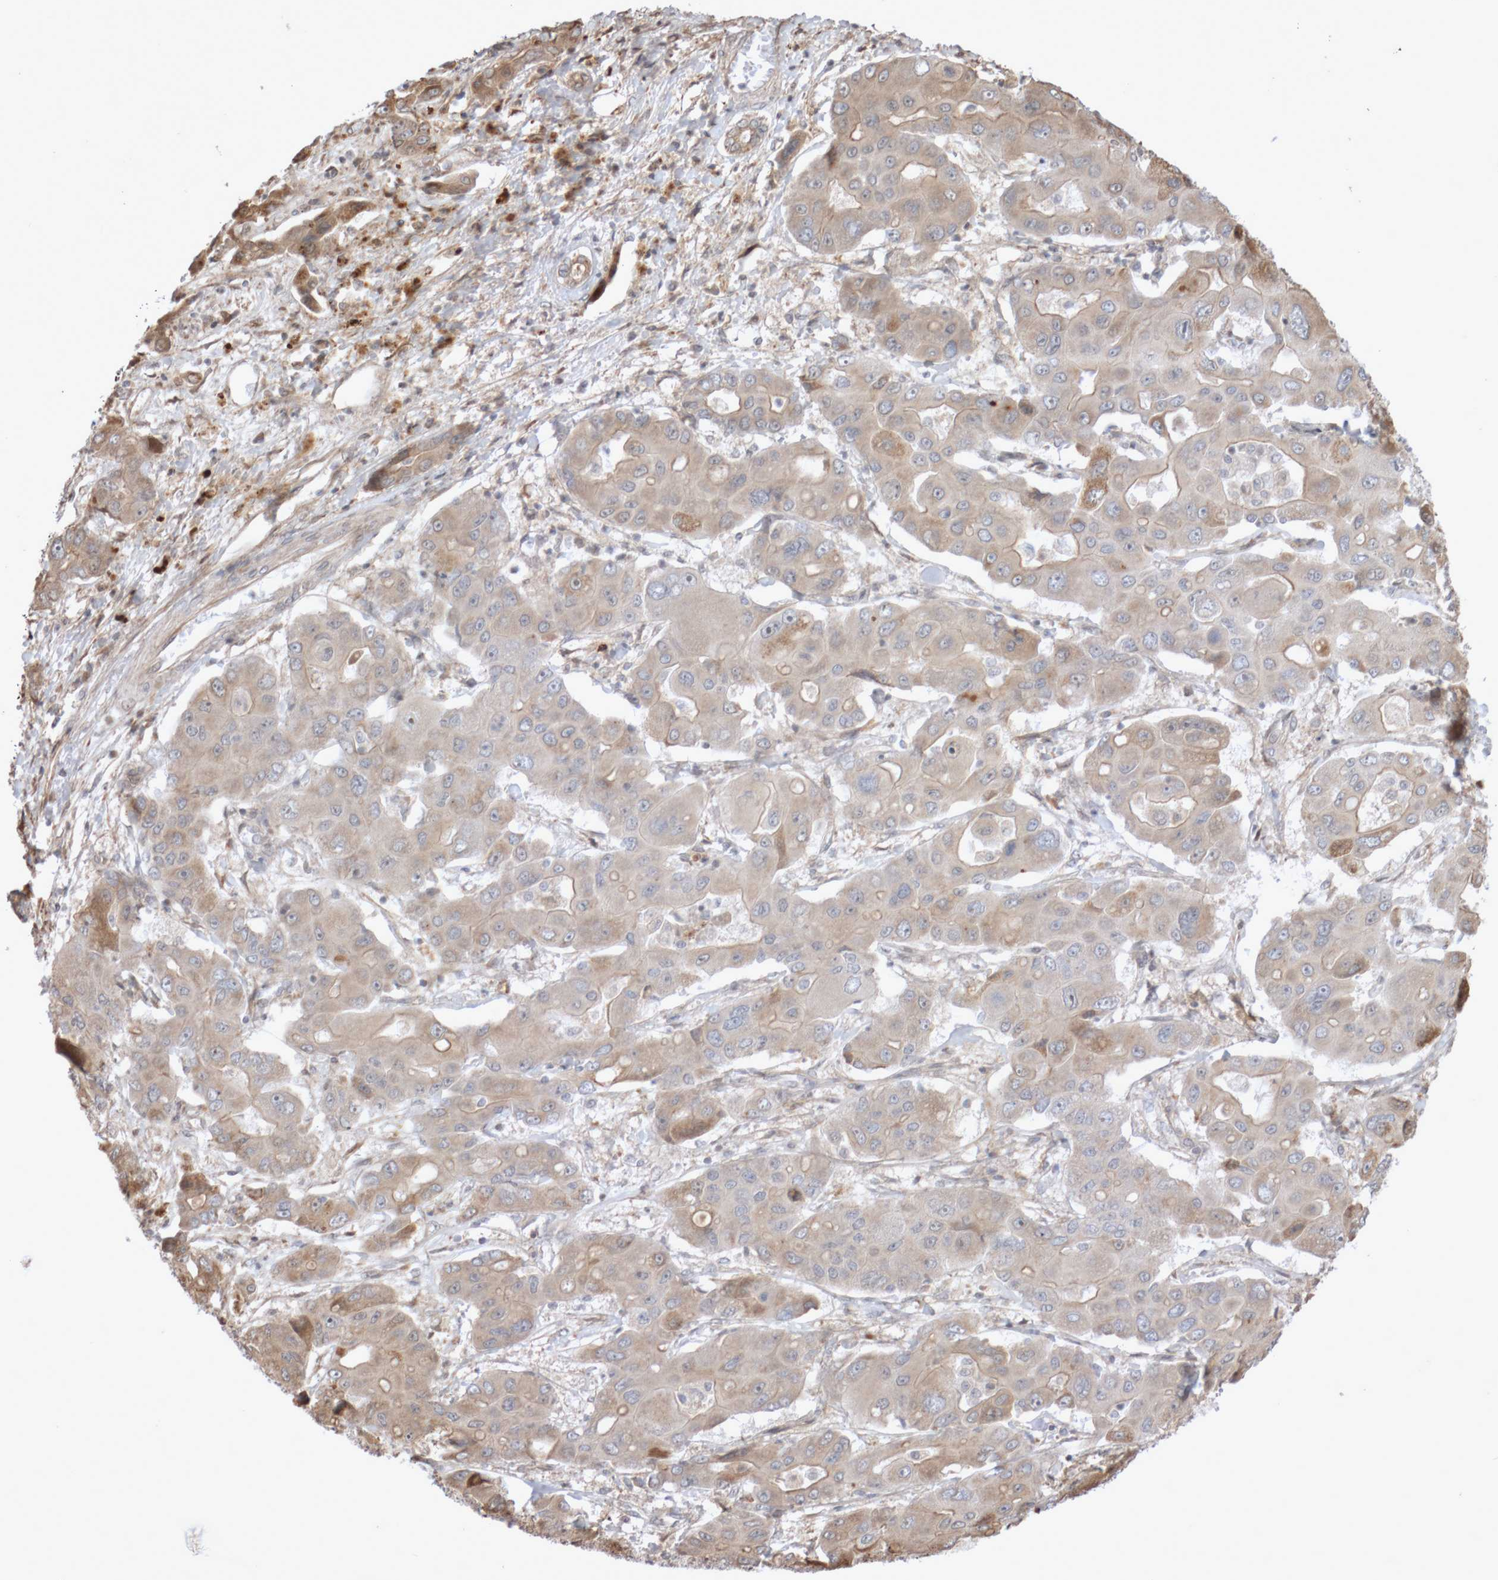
{"staining": {"intensity": "weak", "quantity": ">75%", "location": "cytoplasmic/membranous"}, "tissue": "liver cancer", "cell_type": "Tumor cells", "image_type": "cancer", "snomed": [{"axis": "morphology", "description": "Cholangiocarcinoma"}, {"axis": "topography", "description": "Liver"}], "caption": "An immunohistochemistry (IHC) image of tumor tissue is shown. Protein staining in brown highlights weak cytoplasmic/membranous positivity in liver cholangiocarcinoma within tumor cells. (IHC, brightfield microscopy, high magnification).", "gene": "DPH7", "patient": {"sex": "male", "age": 67}}